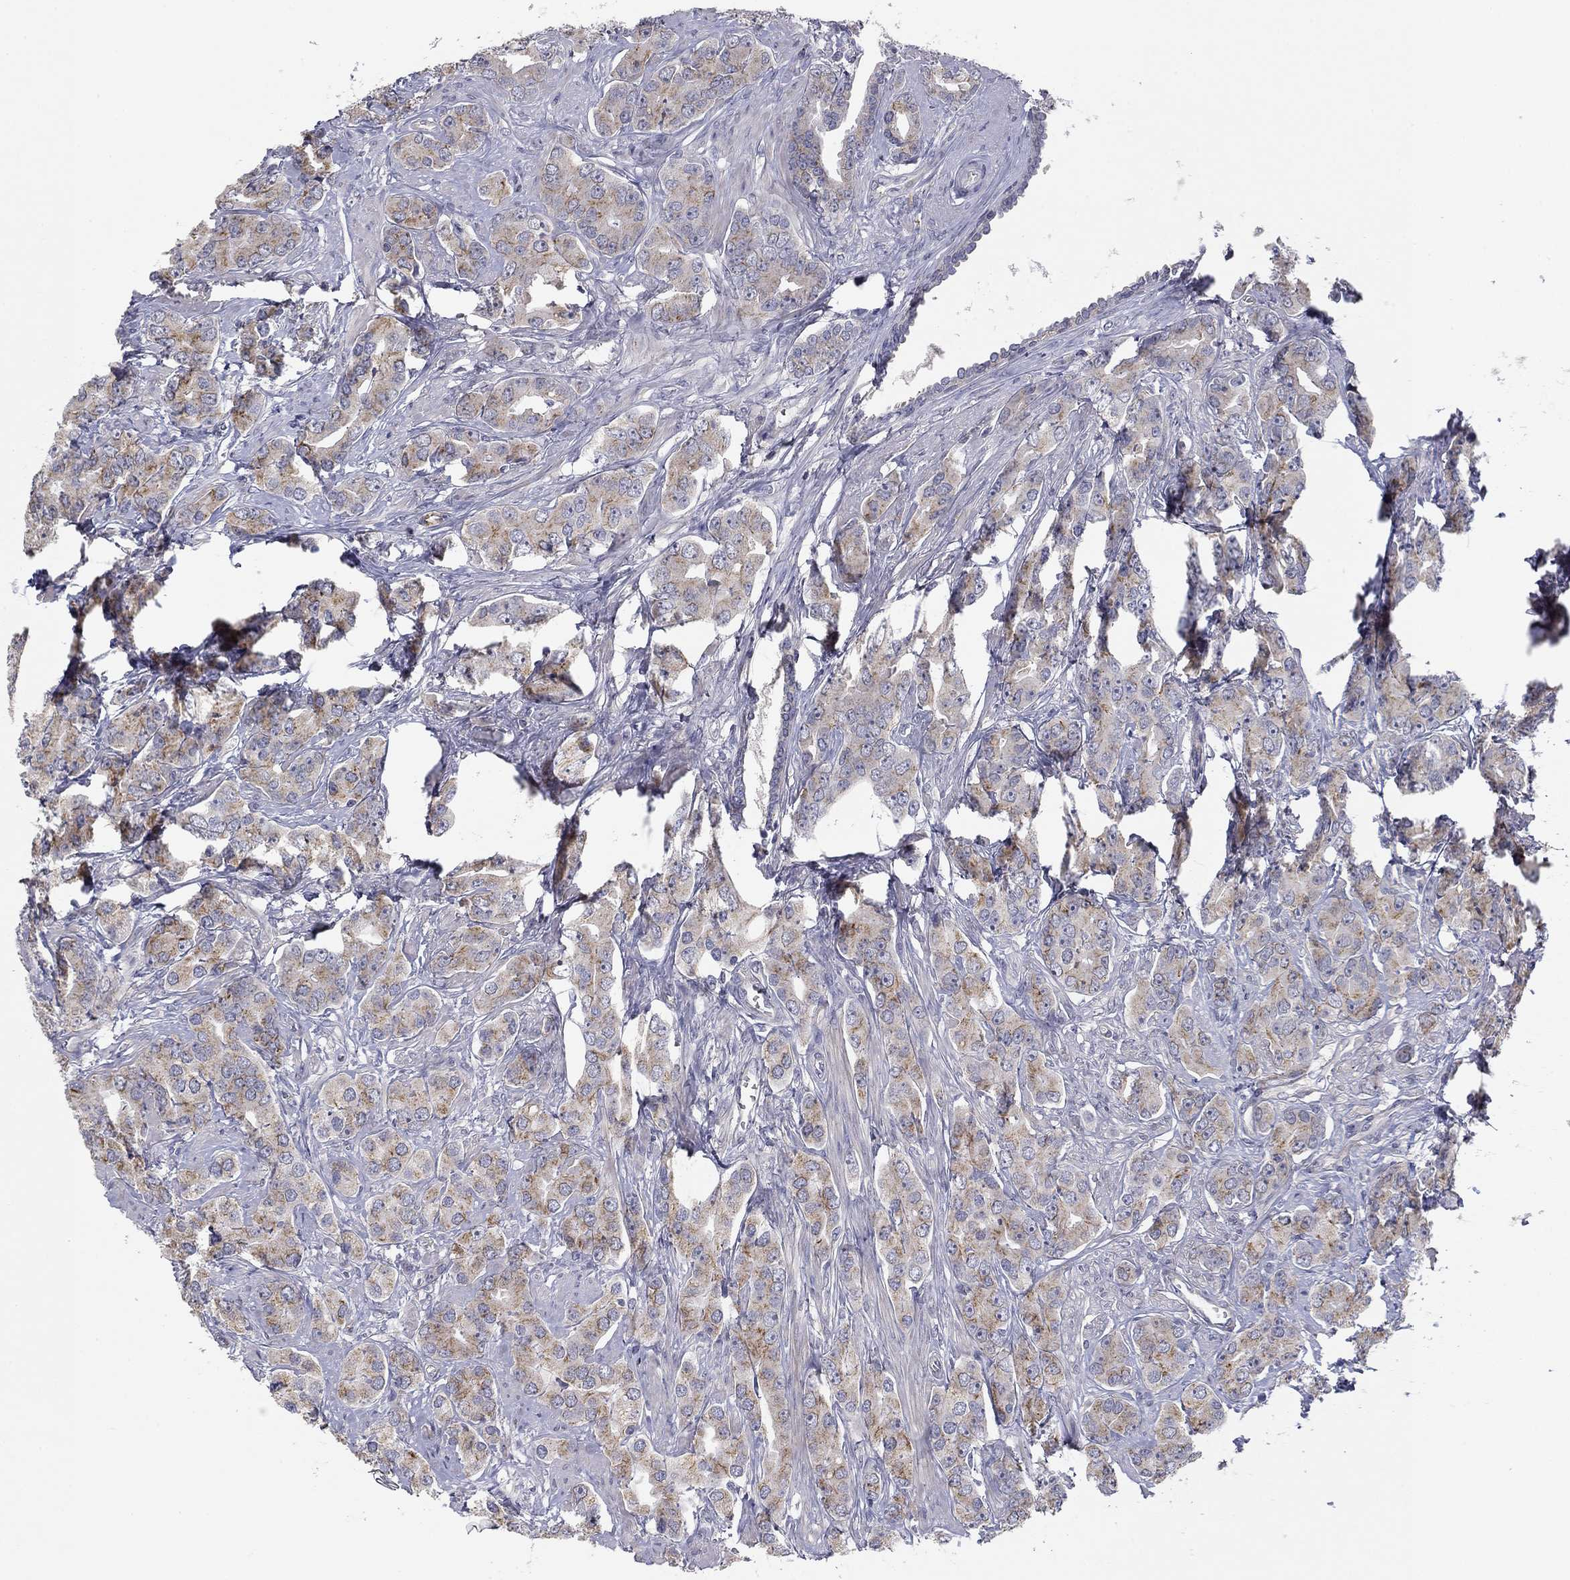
{"staining": {"intensity": "moderate", "quantity": "25%-75%", "location": "cytoplasmic/membranous"}, "tissue": "prostate cancer", "cell_type": "Tumor cells", "image_type": "cancer", "snomed": [{"axis": "morphology", "description": "Adenocarcinoma, NOS"}, {"axis": "topography", "description": "Prostate"}], "caption": "The image shows staining of prostate cancer (adenocarcinoma), revealing moderate cytoplasmic/membranous protein staining (brown color) within tumor cells. Ihc stains the protein in brown and the nuclei are stained blue.", "gene": "SEPTIN3", "patient": {"sex": "male", "age": 67}}